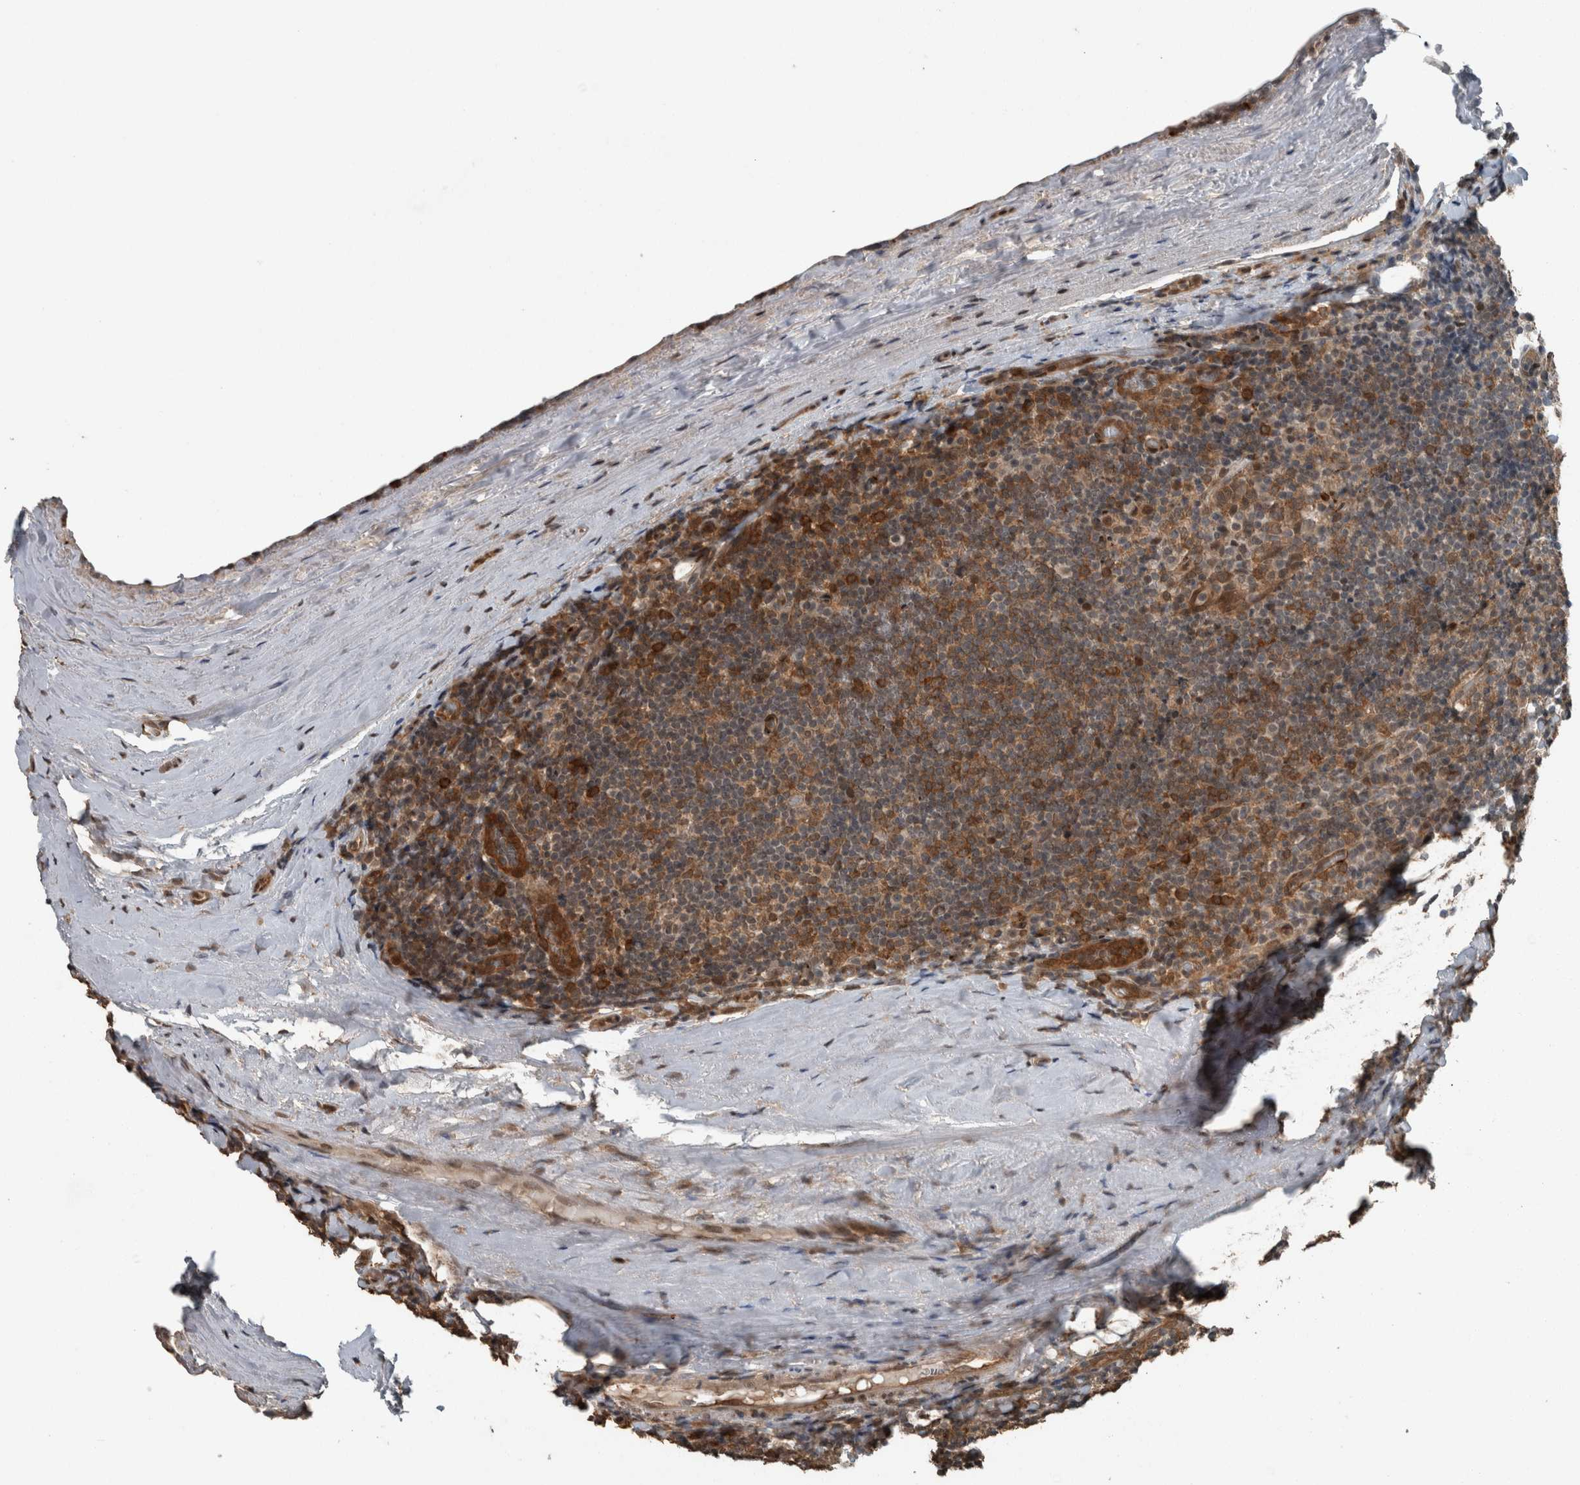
{"staining": {"intensity": "strong", "quantity": ">75%", "location": "cytoplasmic/membranous"}, "tissue": "tonsil", "cell_type": "Germinal center cells", "image_type": "normal", "snomed": [{"axis": "morphology", "description": "Normal tissue, NOS"}, {"axis": "topography", "description": "Tonsil"}], "caption": "Protein positivity by immunohistochemistry (IHC) displays strong cytoplasmic/membranous expression in about >75% of germinal center cells in normal tonsil.", "gene": "MYO1E", "patient": {"sex": "male", "age": 37}}